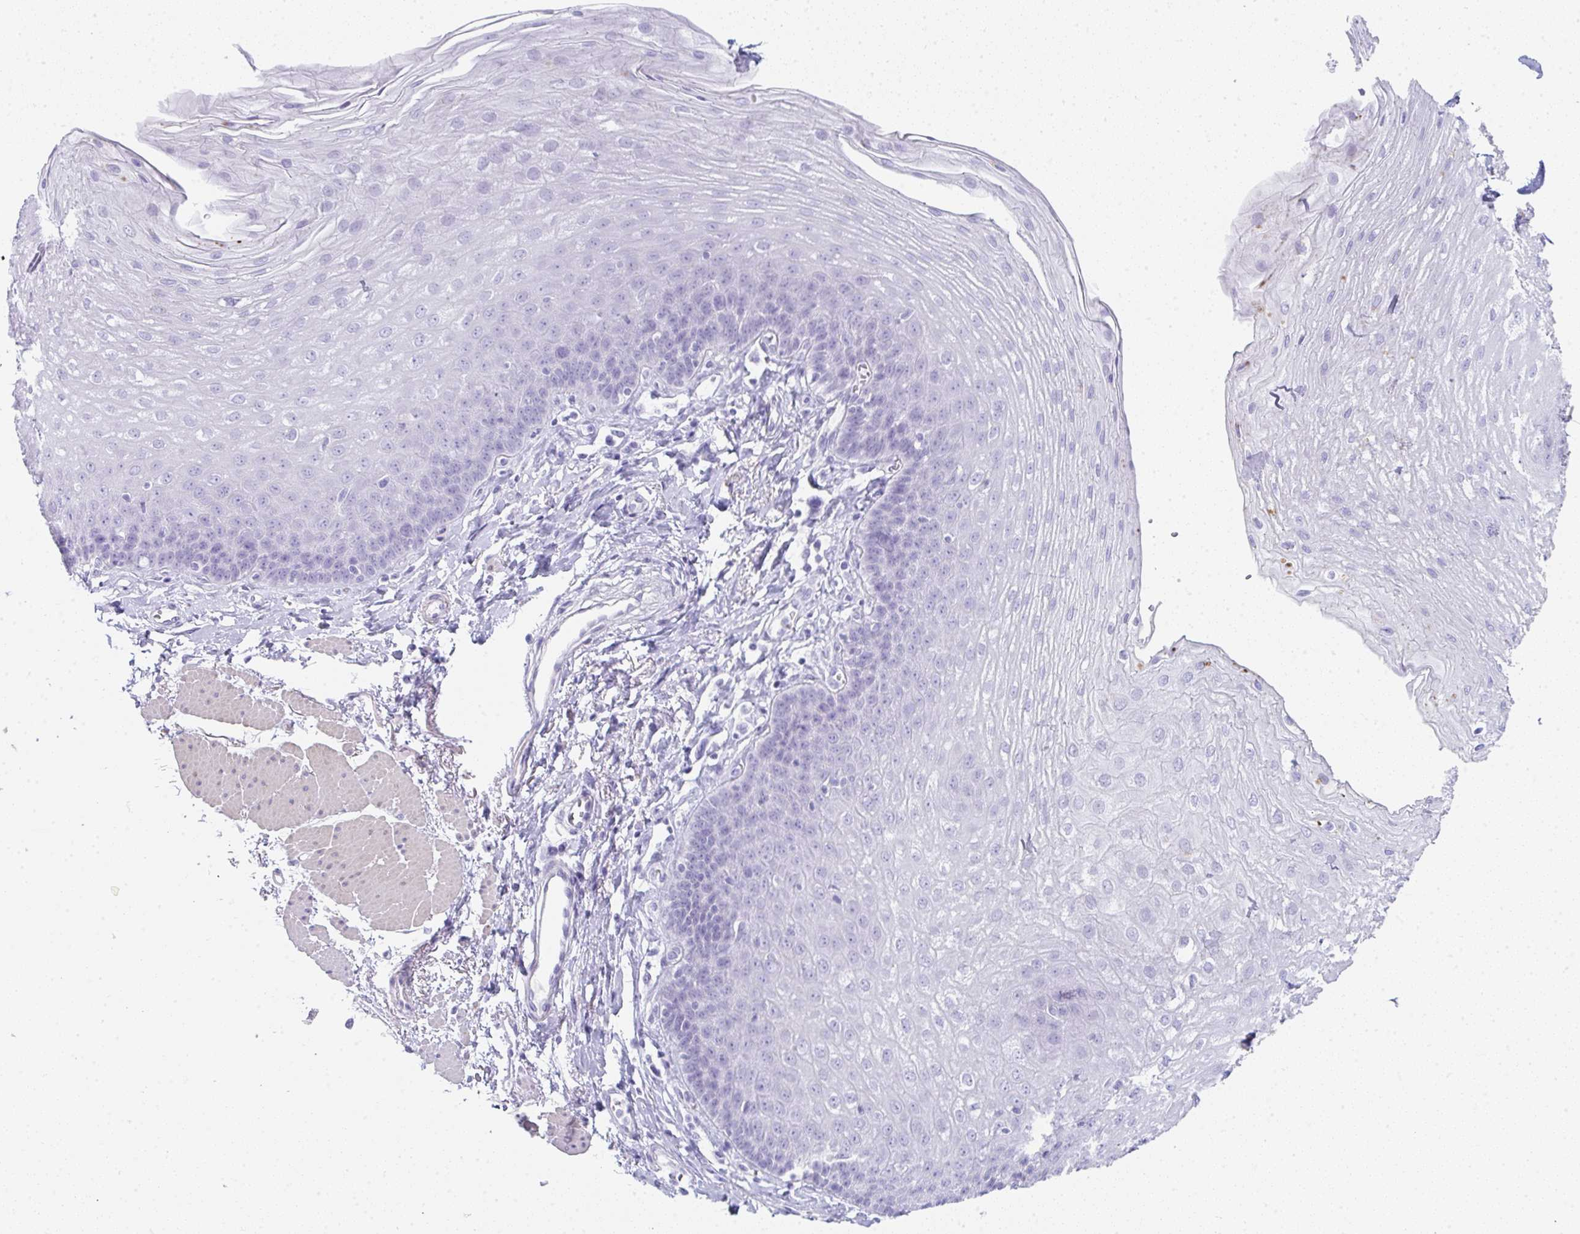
{"staining": {"intensity": "negative", "quantity": "none", "location": "none"}, "tissue": "esophagus", "cell_type": "Squamous epithelial cells", "image_type": "normal", "snomed": [{"axis": "morphology", "description": "Normal tissue, NOS"}, {"axis": "topography", "description": "Esophagus"}], "caption": "An immunohistochemistry image of normal esophagus is shown. There is no staining in squamous epithelial cells of esophagus. Brightfield microscopy of immunohistochemistry (IHC) stained with DAB (3,3'-diaminobenzidine) (brown) and hematoxylin (blue), captured at high magnification.", "gene": "PRND", "patient": {"sex": "female", "age": 81}}